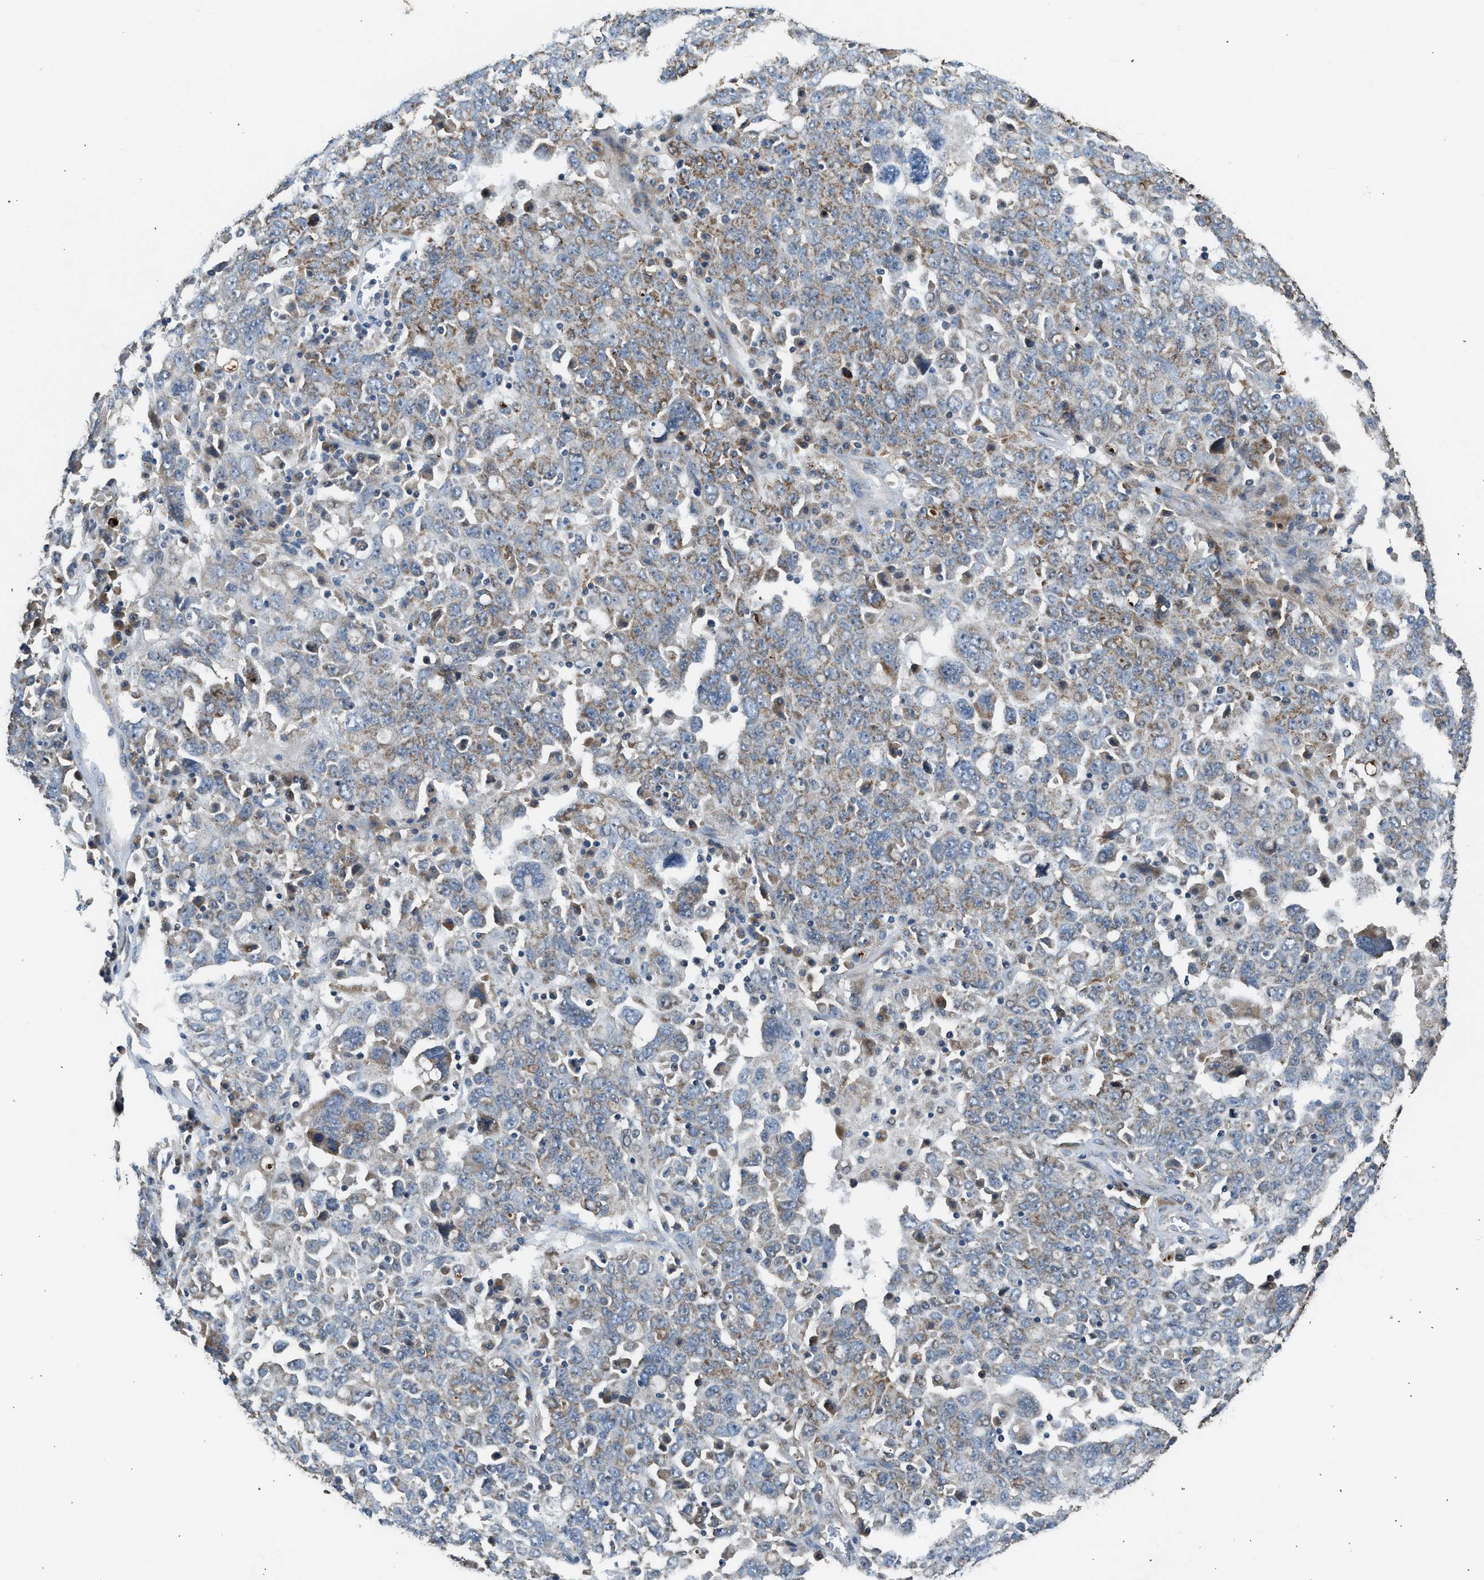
{"staining": {"intensity": "moderate", "quantity": "25%-75%", "location": "cytoplasmic/membranous"}, "tissue": "ovarian cancer", "cell_type": "Tumor cells", "image_type": "cancer", "snomed": [{"axis": "morphology", "description": "Carcinoma, endometroid"}, {"axis": "topography", "description": "Ovary"}], "caption": "Moderate cytoplasmic/membranous positivity for a protein is identified in about 25%-75% of tumor cells of endometroid carcinoma (ovarian) using immunohistochemistry.", "gene": "STARD3", "patient": {"sex": "female", "age": 62}}